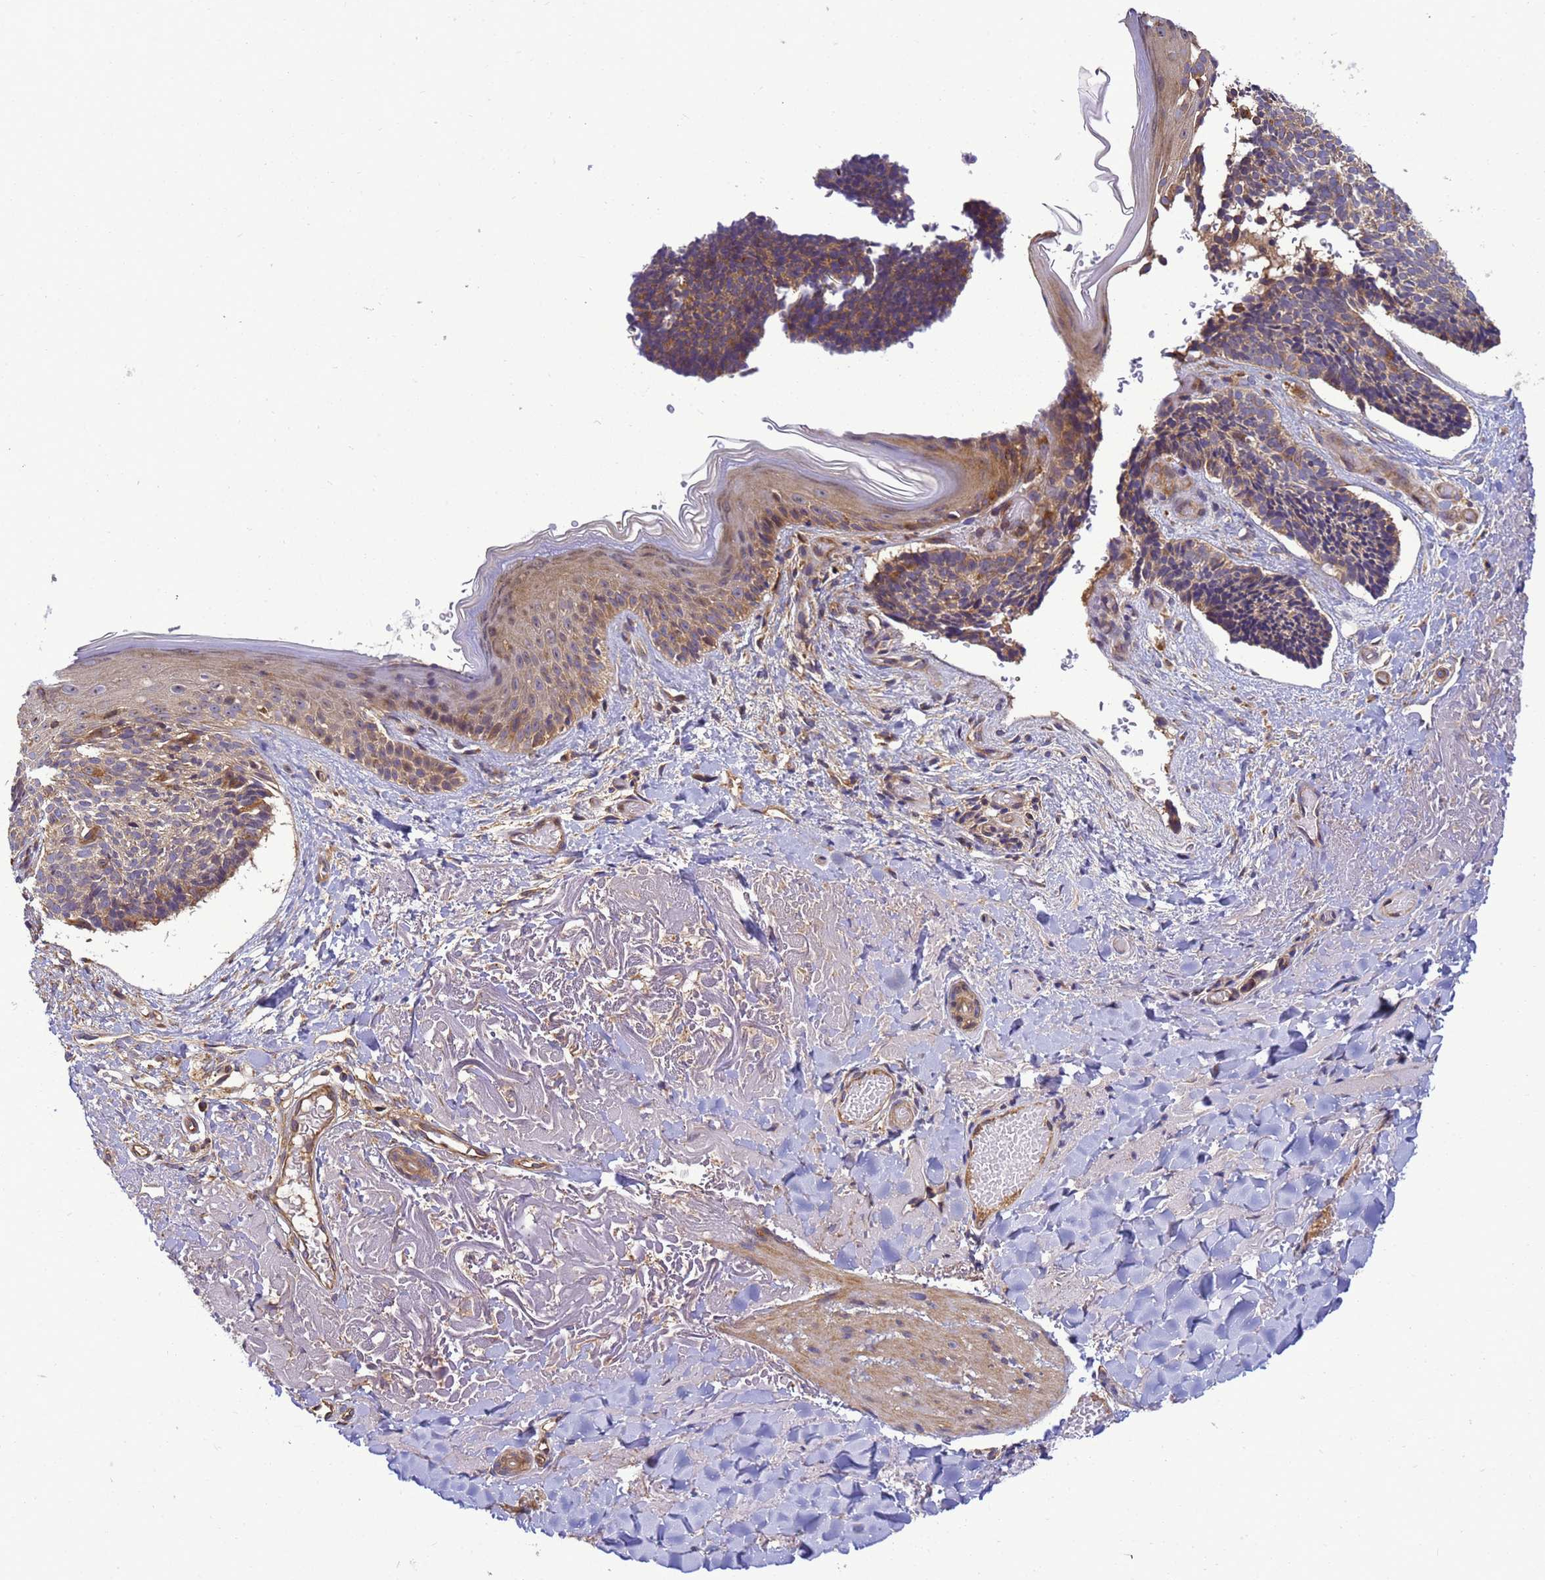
{"staining": {"intensity": "weak", "quantity": ">75%", "location": "cytoplasmic/membranous"}, "tissue": "skin cancer", "cell_type": "Tumor cells", "image_type": "cancer", "snomed": [{"axis": "morphology", "description": "Basal cell carcinoma"}, {"axis": "topography", "description": "Skin"}], "caption": "Immunohistochemistry (IHC) micrograph of neoplastic tissue: skin cancer (basal cell carcinoma) stained using IHC reveals low levels of weak protein expression localized specifically in the cytoplasmic/membranous of tumor cells, appearing as a cytoplasmic/membranous brown color.", "gene": "BECN1", "patient": {"sex": "male", "age": 84}}